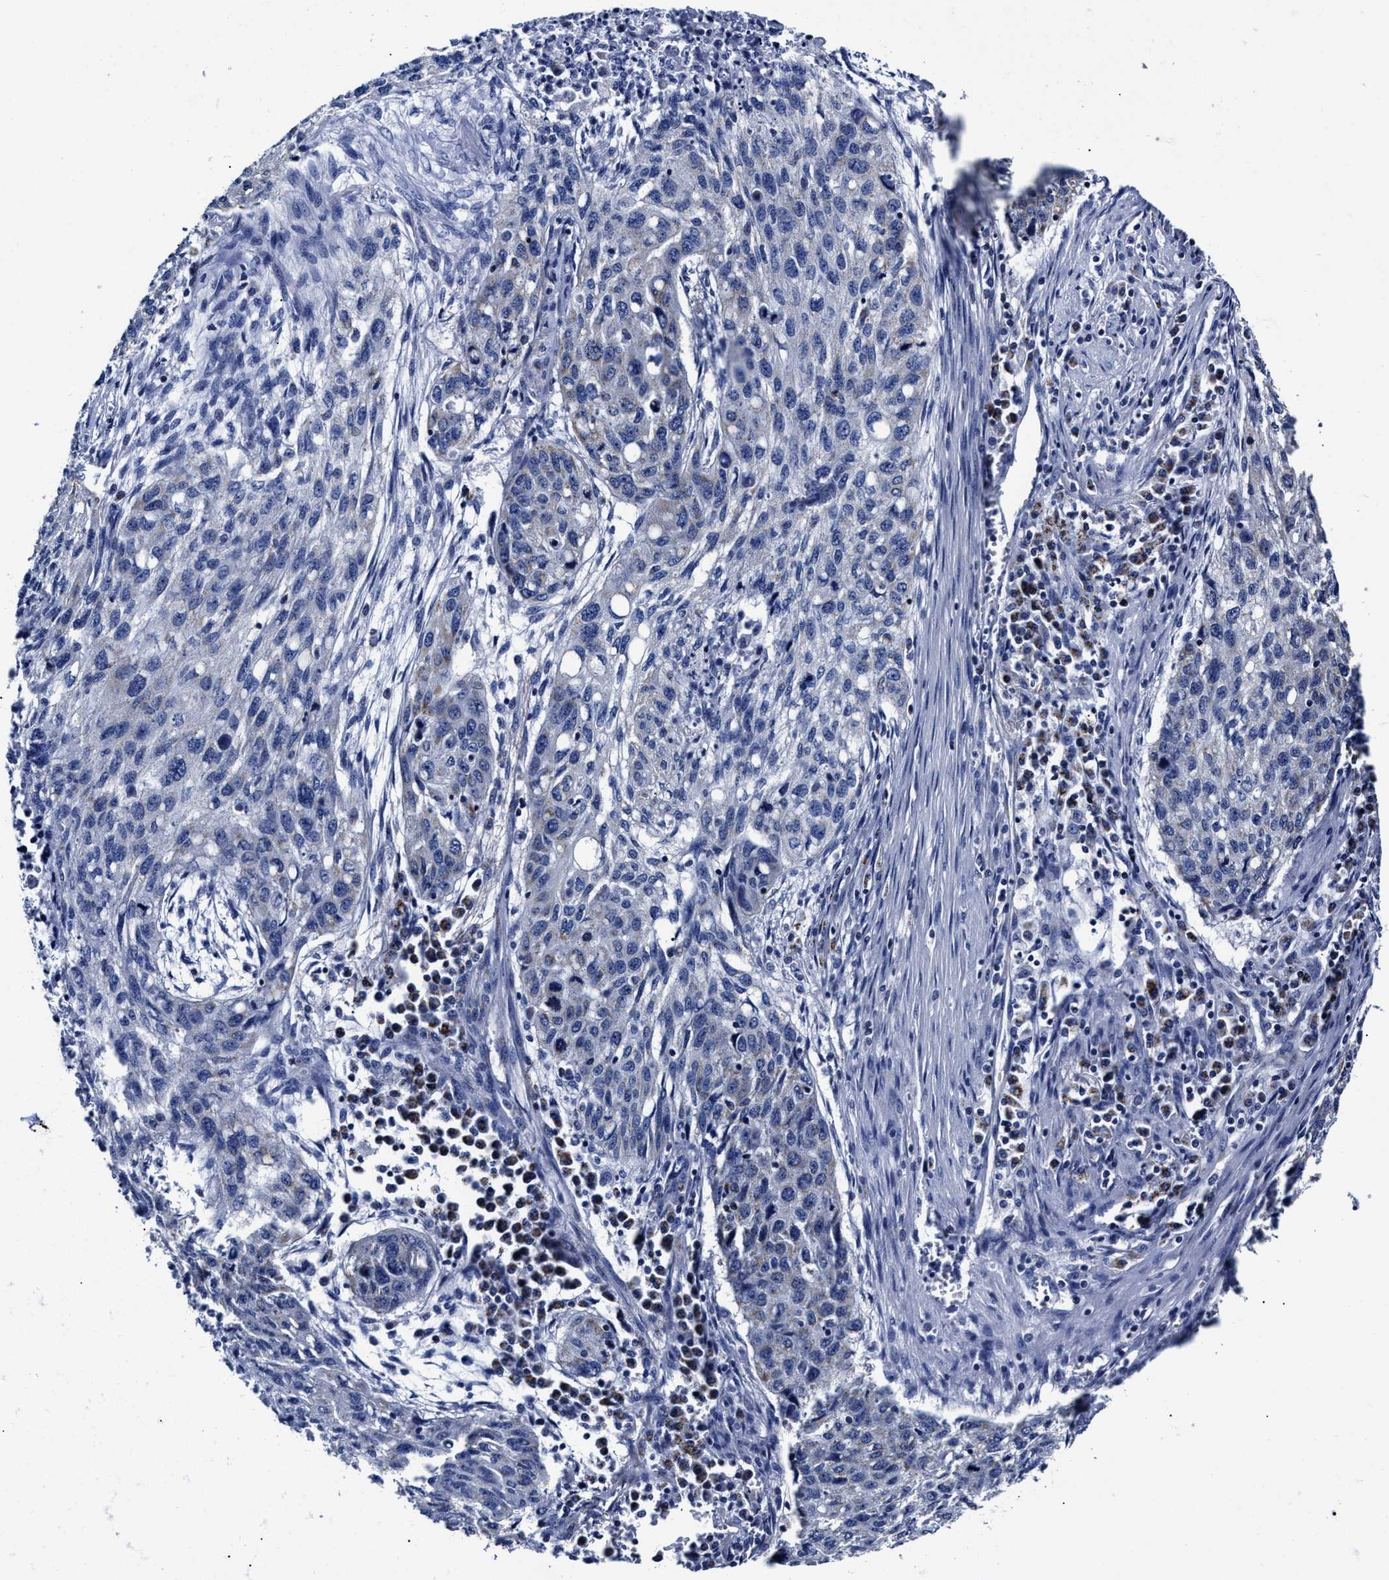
{"staining": {"intensity": "negative", "quantity": "none", "location": "none"}, "tissue": "lung cancer", "cell_type": "Tumor cells", "image_type": "cancer", "snomed": [{"axis": "morphology", "description": "Squamous cell carcinoma, NOS"}, {"axis": "topography", "description": "Lung"}], "caption": "A micrograph of human lung squamous cell carcinoma is negative for staining in tumor cells.", "gene": "HINT2", "patient": {"sex": "female", "age": 63}}